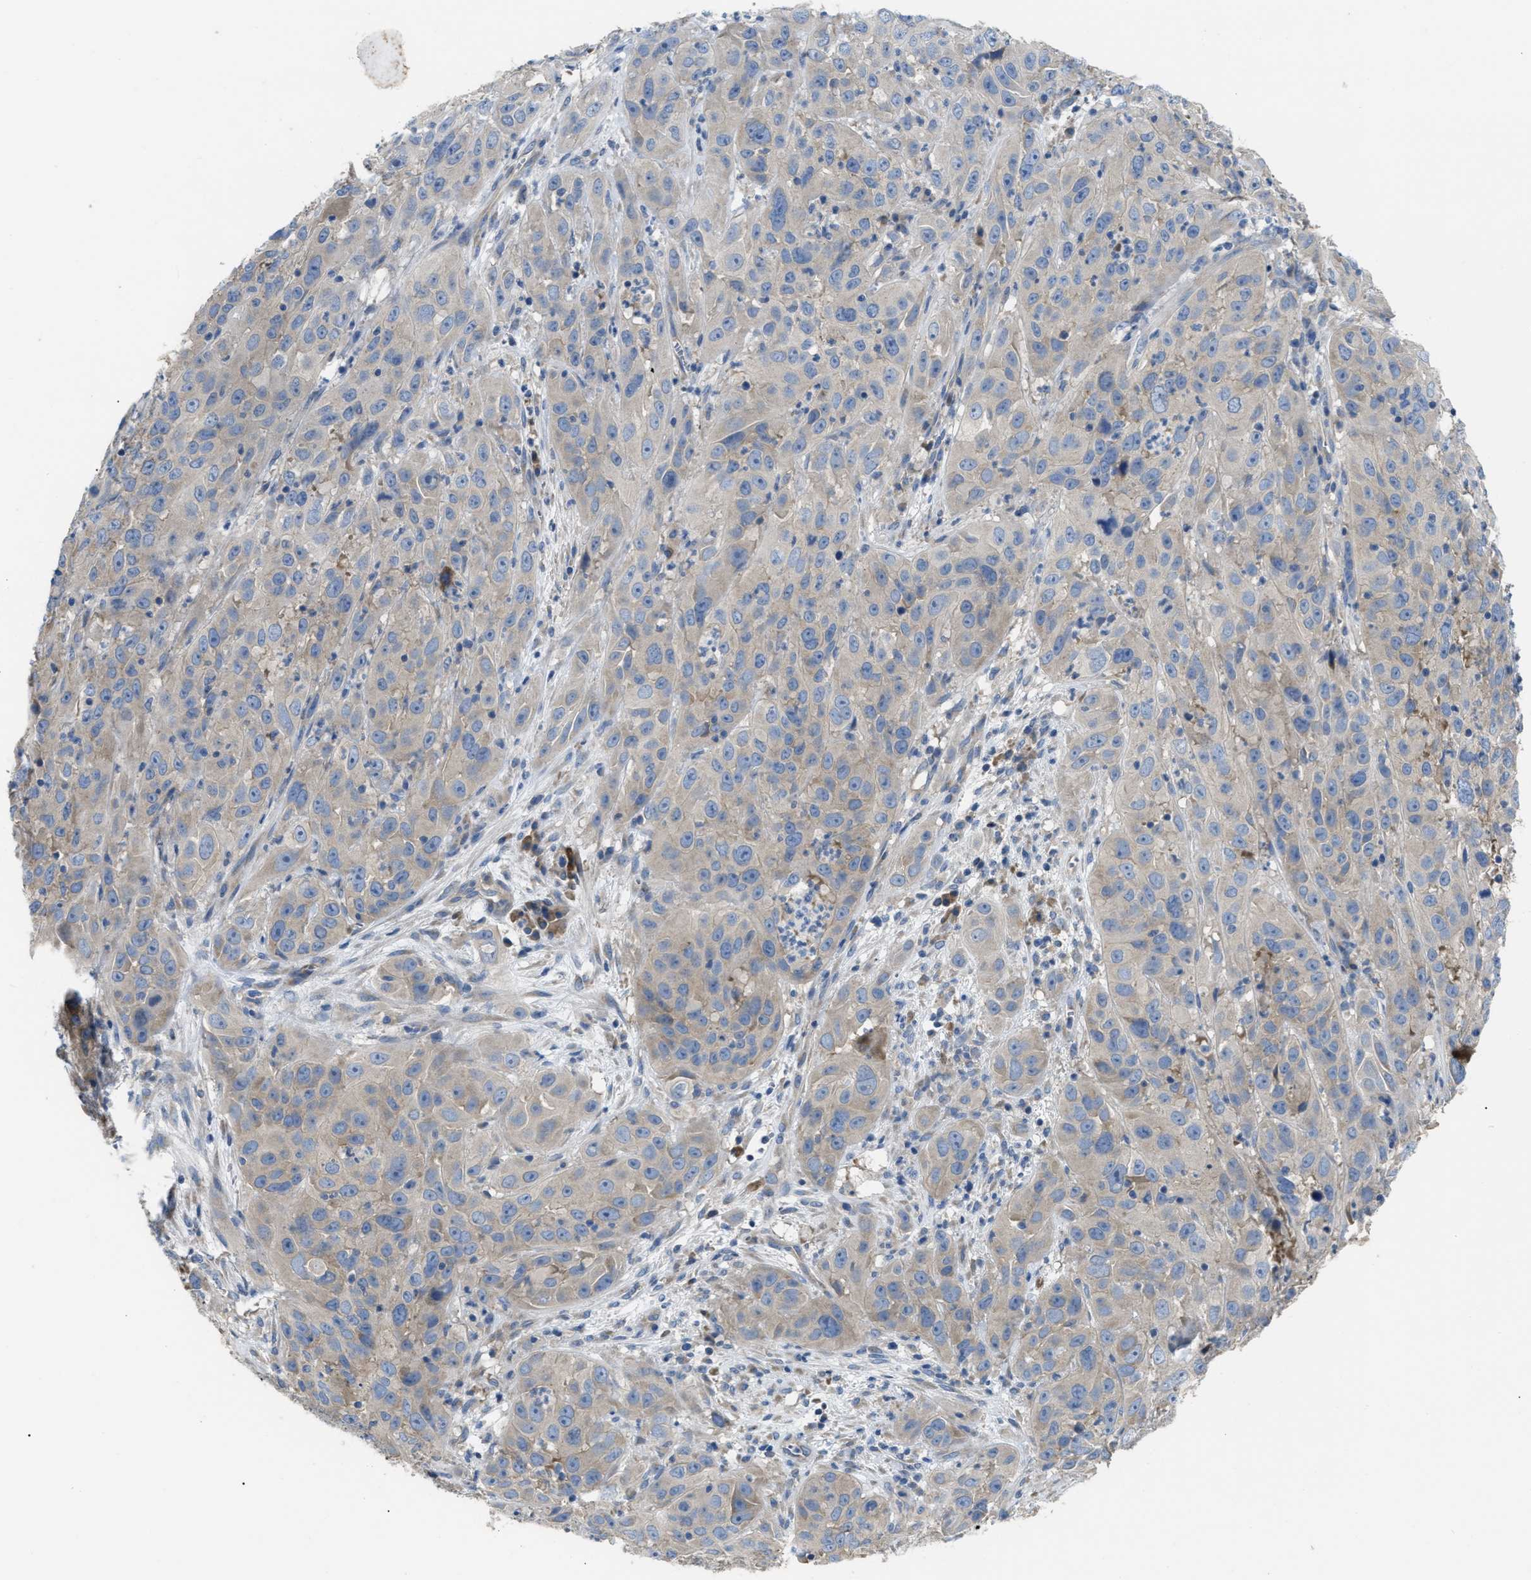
{"staining": {"intensity": "weak", "quantity": "<25%", "location": "cytoplasmic/membranous"}, "tissue": "cervical cancer", "cell_type": "Tumor cells", "image_type": "cancer", "snomed": [{"axis": "morphology", "description": "Squamous cell carcinoma, NOS"}, {"axis": "topography", "description": "Cervix"}], "caption": "Immunohistochemistry photomicrograph of human squamous cell carcinoma (cervical) stained for a protein (brown), which exhibits no expression in tumor cells.", "gene": "DHX58", "patient": {"sex": "female", "age": 32}}